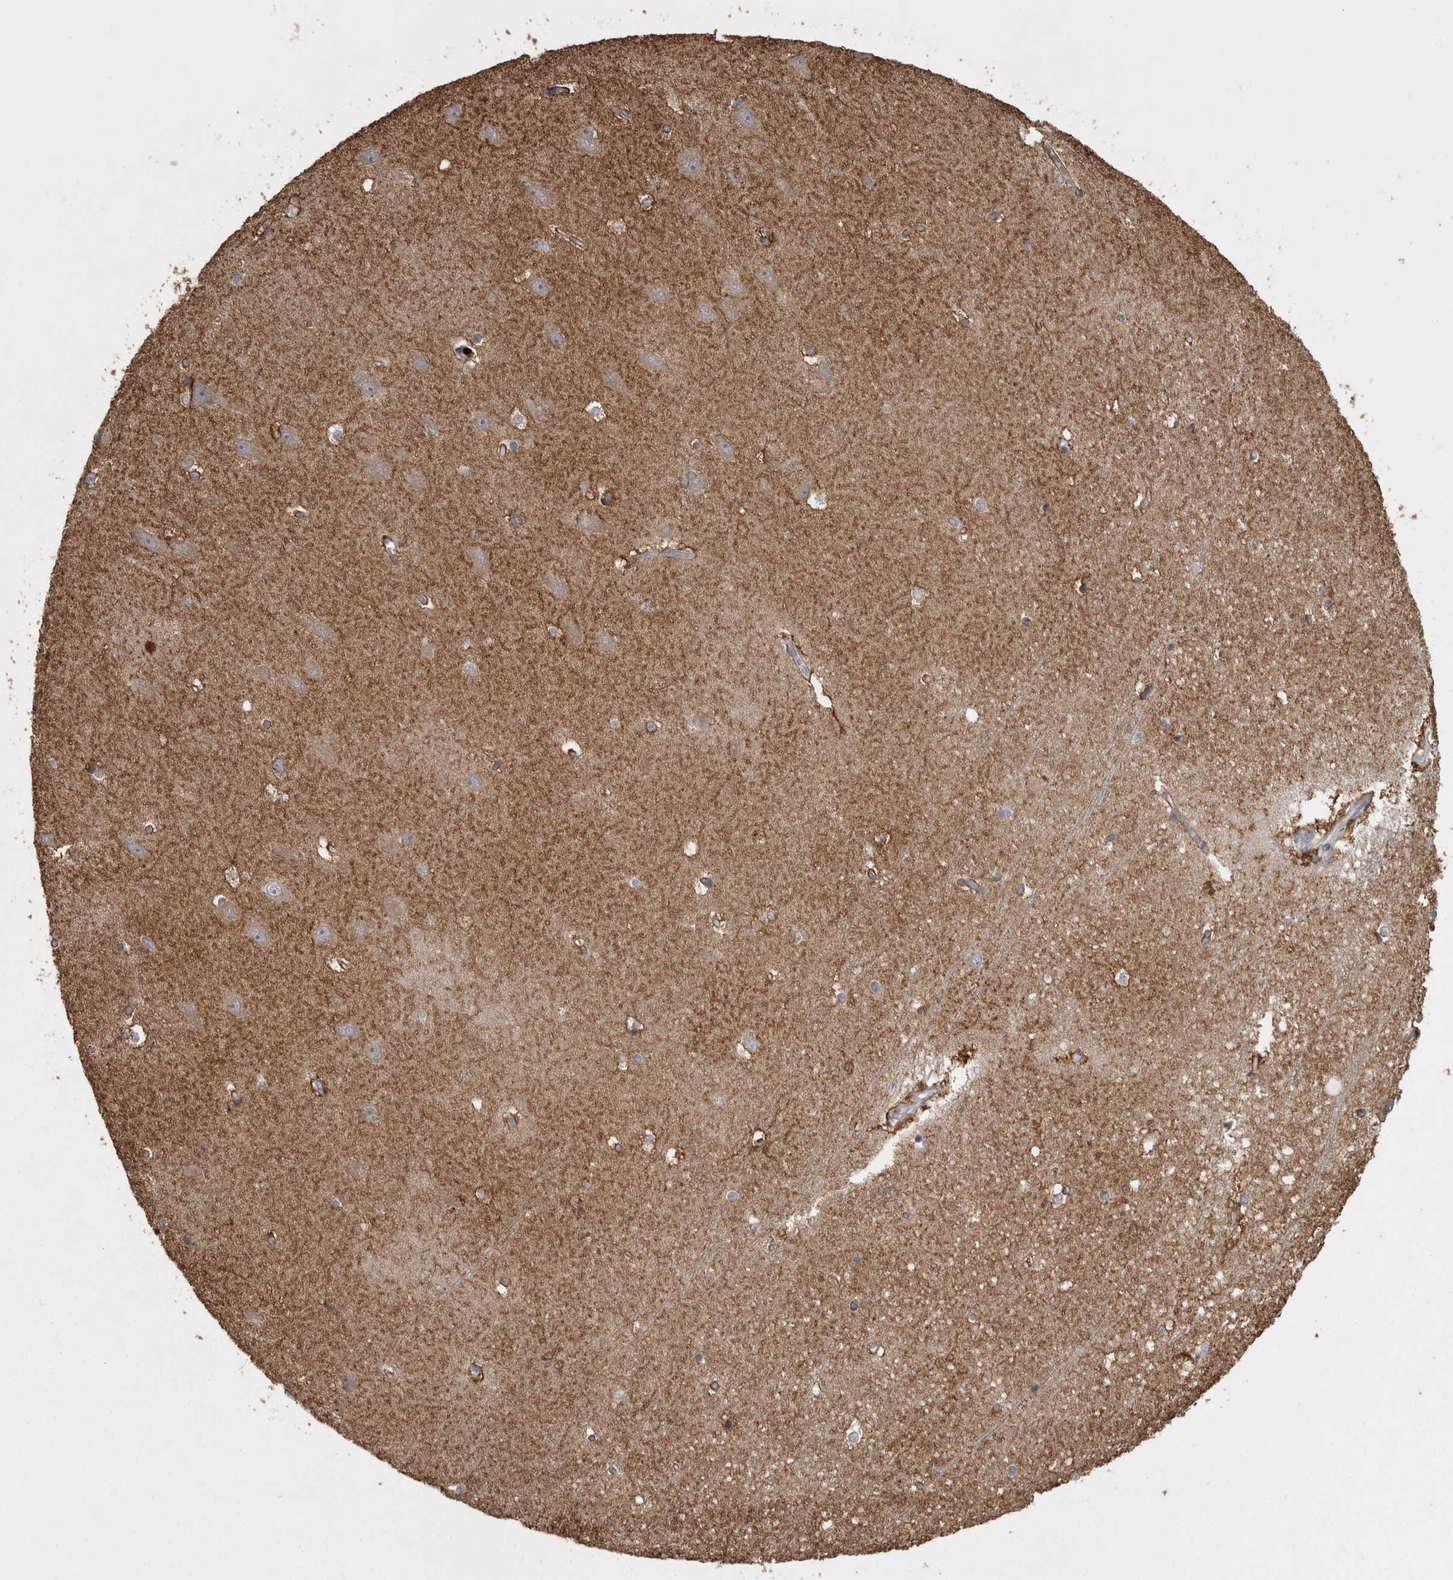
{"staining": {"intensity": "moderate", "quantity": "<25%", "location": "cytoplasmic/membranous"}, "tissue": "hippocampus", "cell_type": "Glial cells", "image_type": "normal", "snomed": [{"axis": "morphology", "description": "Normal tissue, NOS"}, {"axis": "topography", "description": "Hippocampus"}], "caption": "A photomicrograph of hippocampus stained for a protein shows moderate cytoplasmic/membranous brown staining in glial cells. (IHC, brightfield microscopy, high magnification).", "gene": "PHF13", "patient": {"sex": "male", "age": 45}}